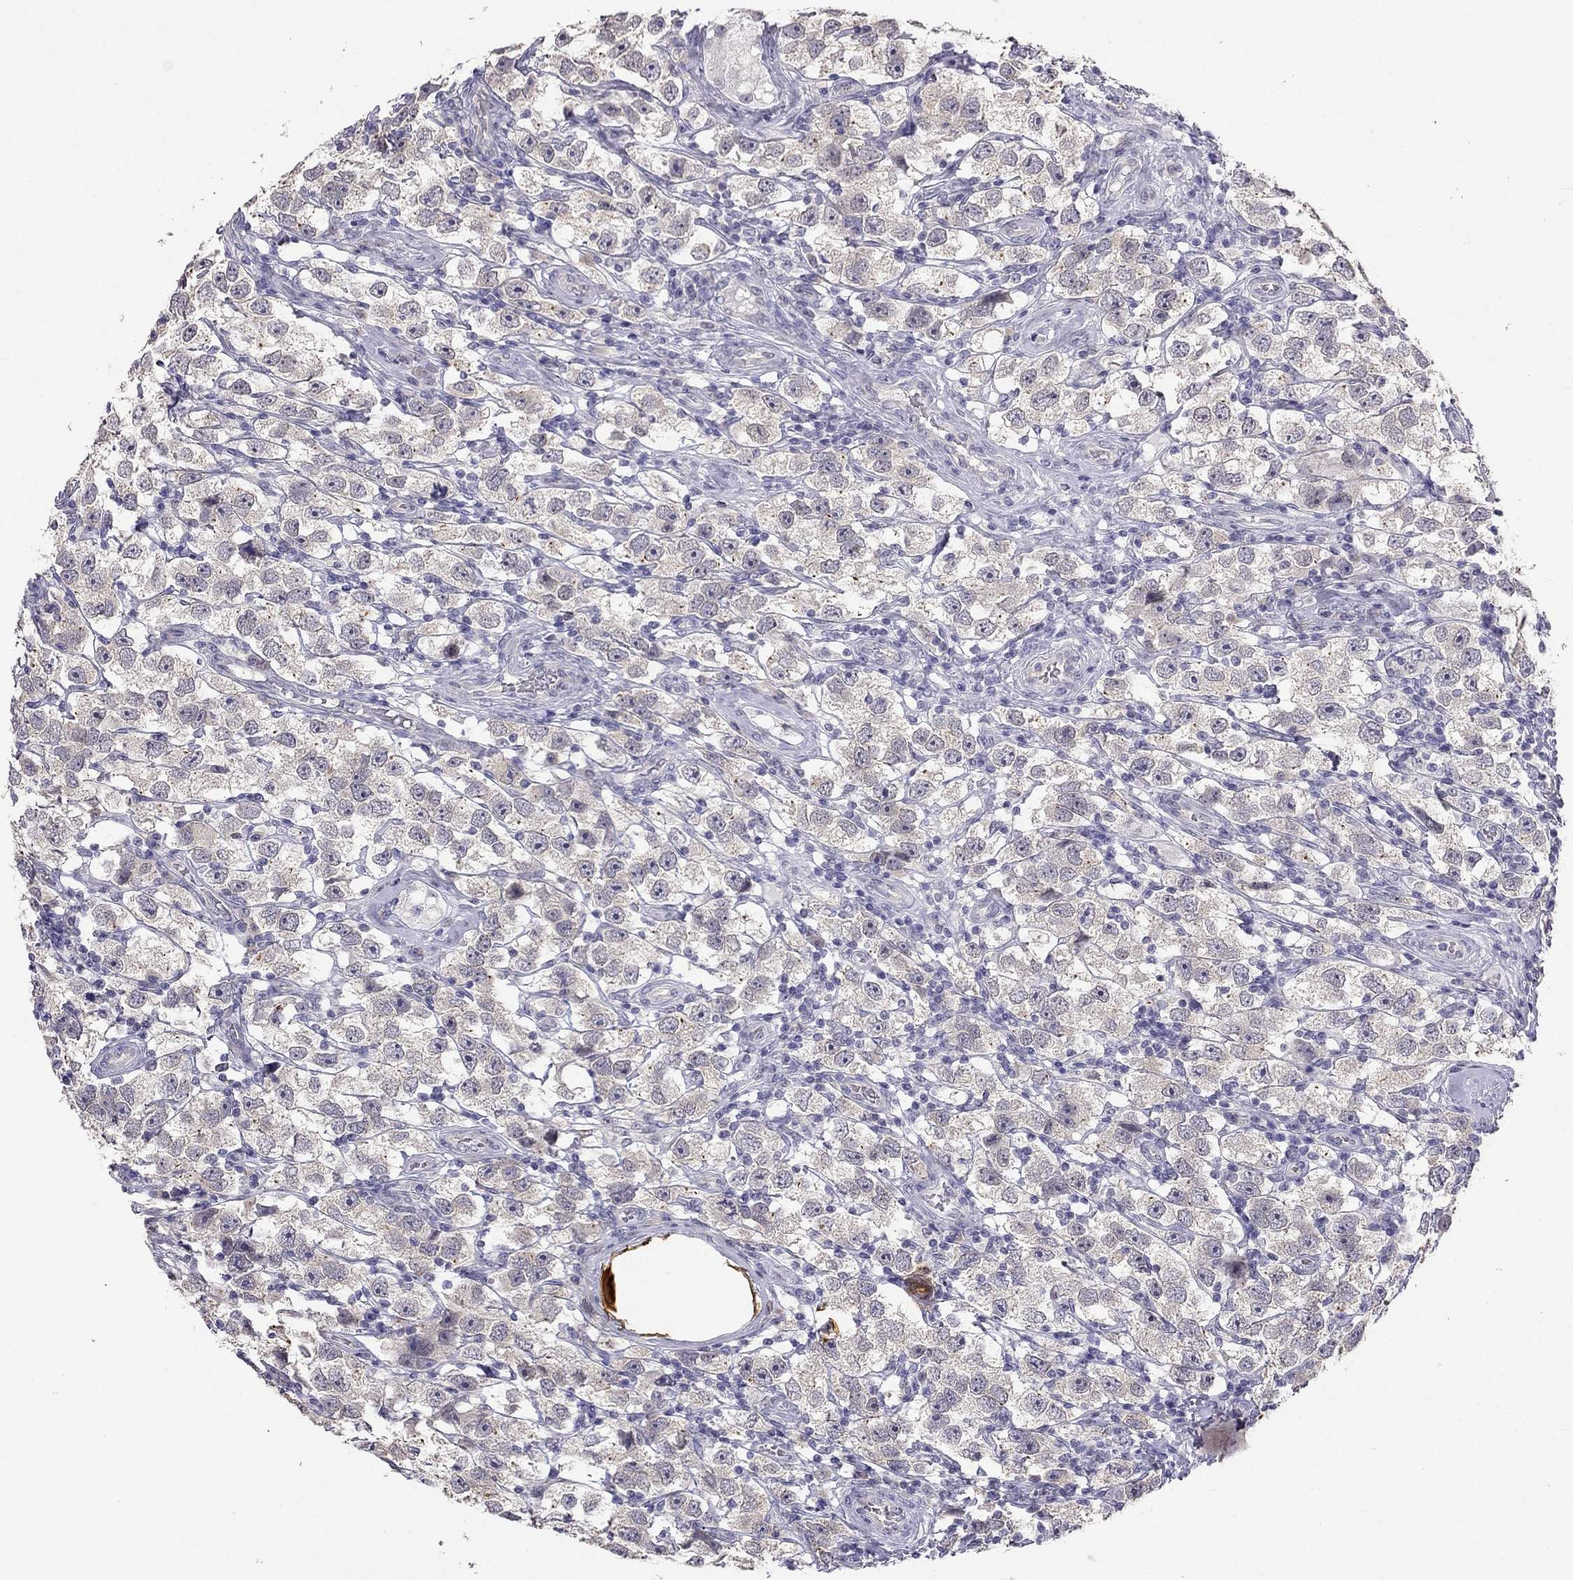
{"staining": {"intensity": "negative", "quantity": "none", "location": "none"}, "tissue": "testis cancer", "cell_type": "Tumor cells", "image_type": "cancer", "snomed": [{"axis": "morphology", "description": "Seminoma, NOS"}, {"axis": "topography", "description": "Testis"}], "caption": "Immunohistochemical staining of human testis cancer shows no significant expression in tumor cells. (Stains: DAB (3,3'-diaminobenzidine) immunohistochemistry with hematoxylin counter stain, Microscopy: brightfield microscopy at high magnification).", "gene": "C16orf89", "patient": {"sex": "male", "age": 26}}